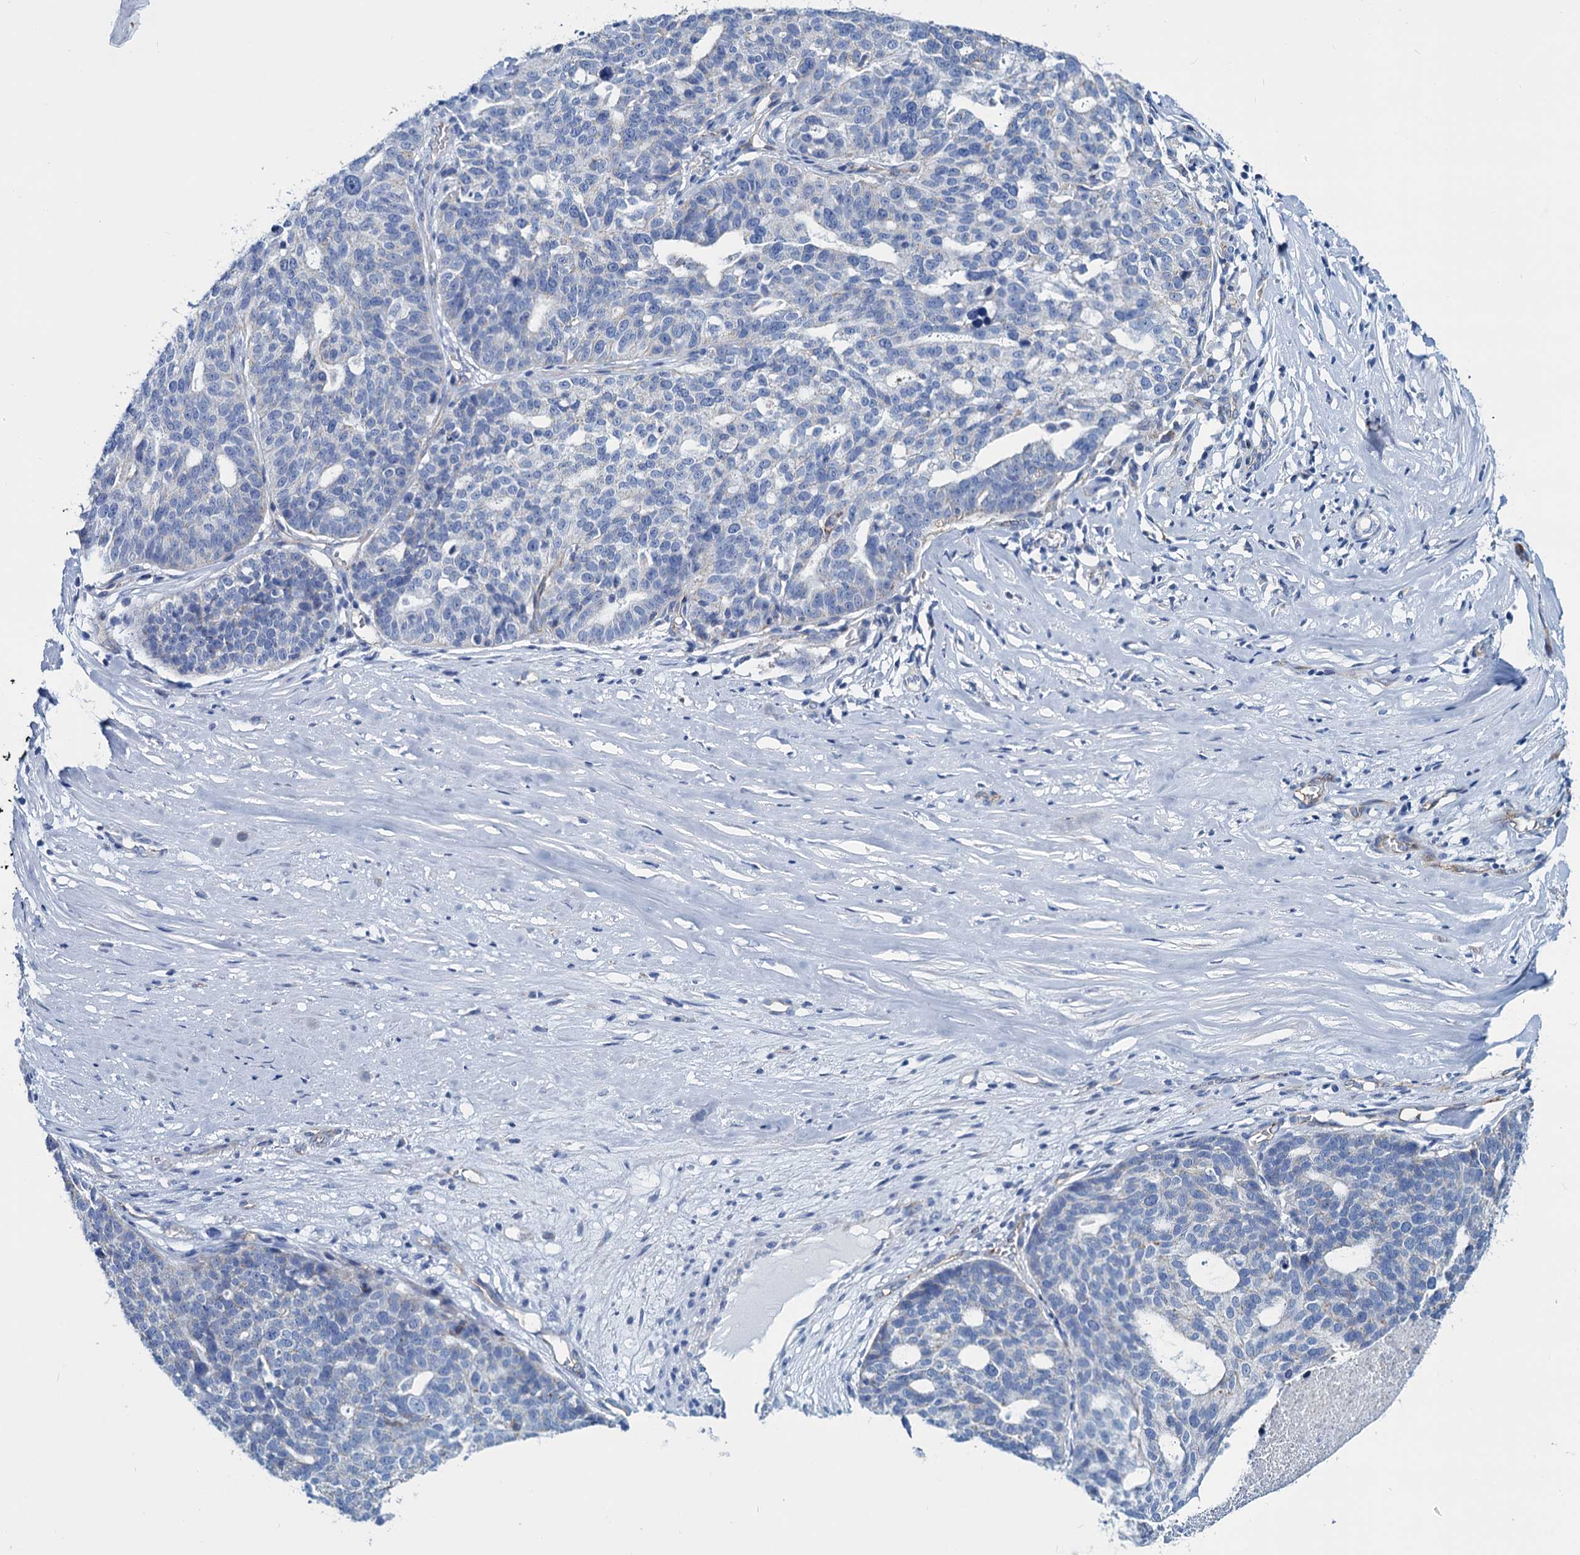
{"staining": {"intensity": "negative", "quantity": "none", "location": "none"}, "tissue": "ovarian cancer", "cell_type": "Tumor cells", "image_type": "cancer", "snomed": [{"axis": "morphology", "description": "Cystadenocarcinoma, serous, NOS"}, {"axis": "topography", "description": "Ovary"}], "caption": "An image of human ovarian cancer is negative for staining in tumor cells.", "gene": "SLC1A3", "patient": {"sex": "female", "age": 59}}